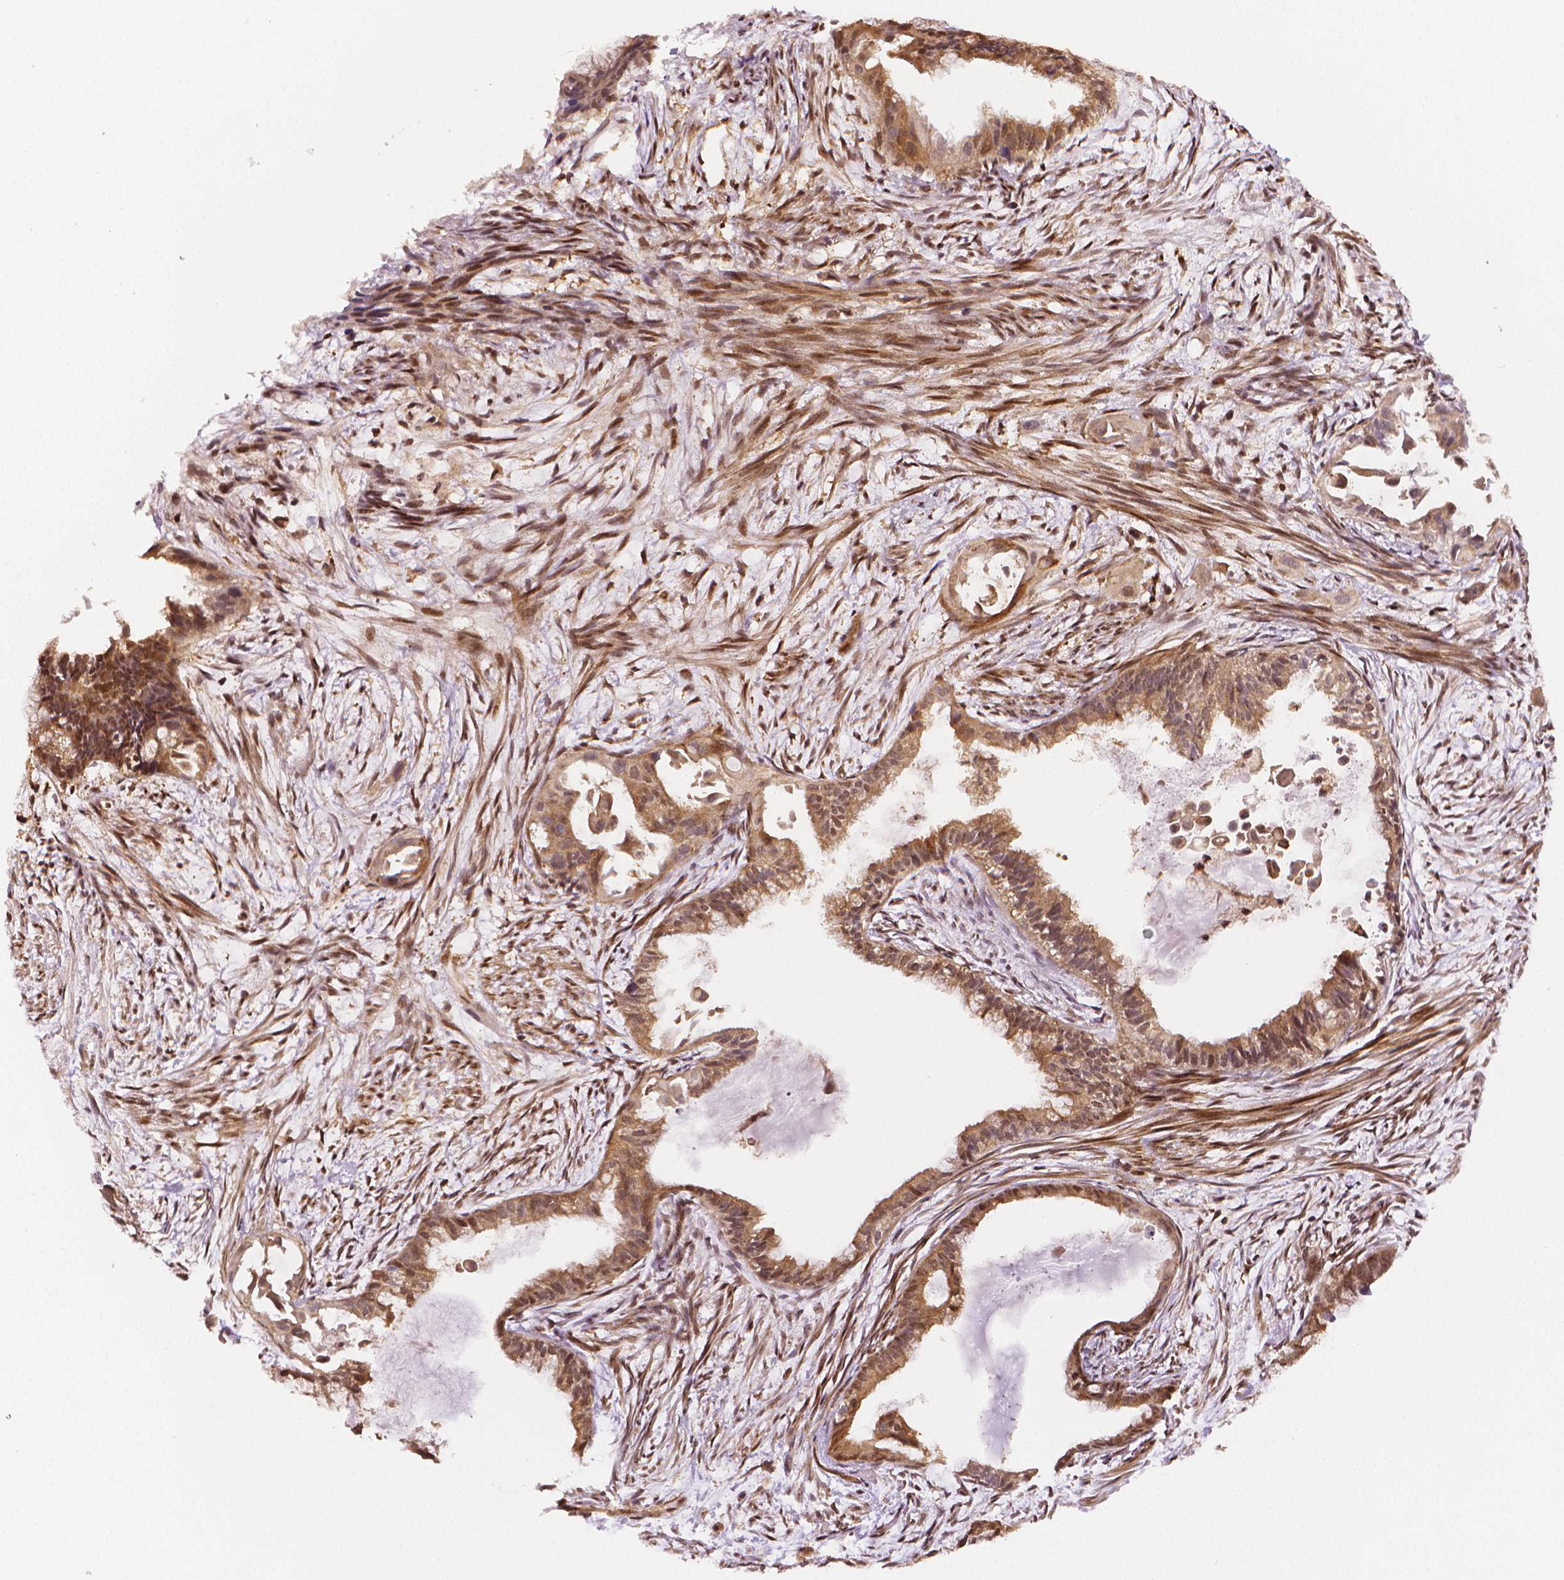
{"staining": {"intensity": "moderate", "quantity": ">75%", "location": "cytoplasmic/membranous,nuclear"}, "tissue": "endometrial cancer", "cell_type": "Tumor cells", "image_type": "cancer", "snomed": [{"axis": "morphology", "description": "Adenocarcinoma, NOS"}, {"axis": "topography", "description": "Endometrium"}], "caption": "A high-resolution photomicrograph shows immunohistochemistry staining of endometrial cancer, which reveals moderate cytoplasmic/membranous and nuclear positivity in approximately >75% of tumor cells. The protein is shown in brown color, while the nuclei are stained blue.", "gene": "STAT3", "patient": {"sex": "female", "age": 86}}